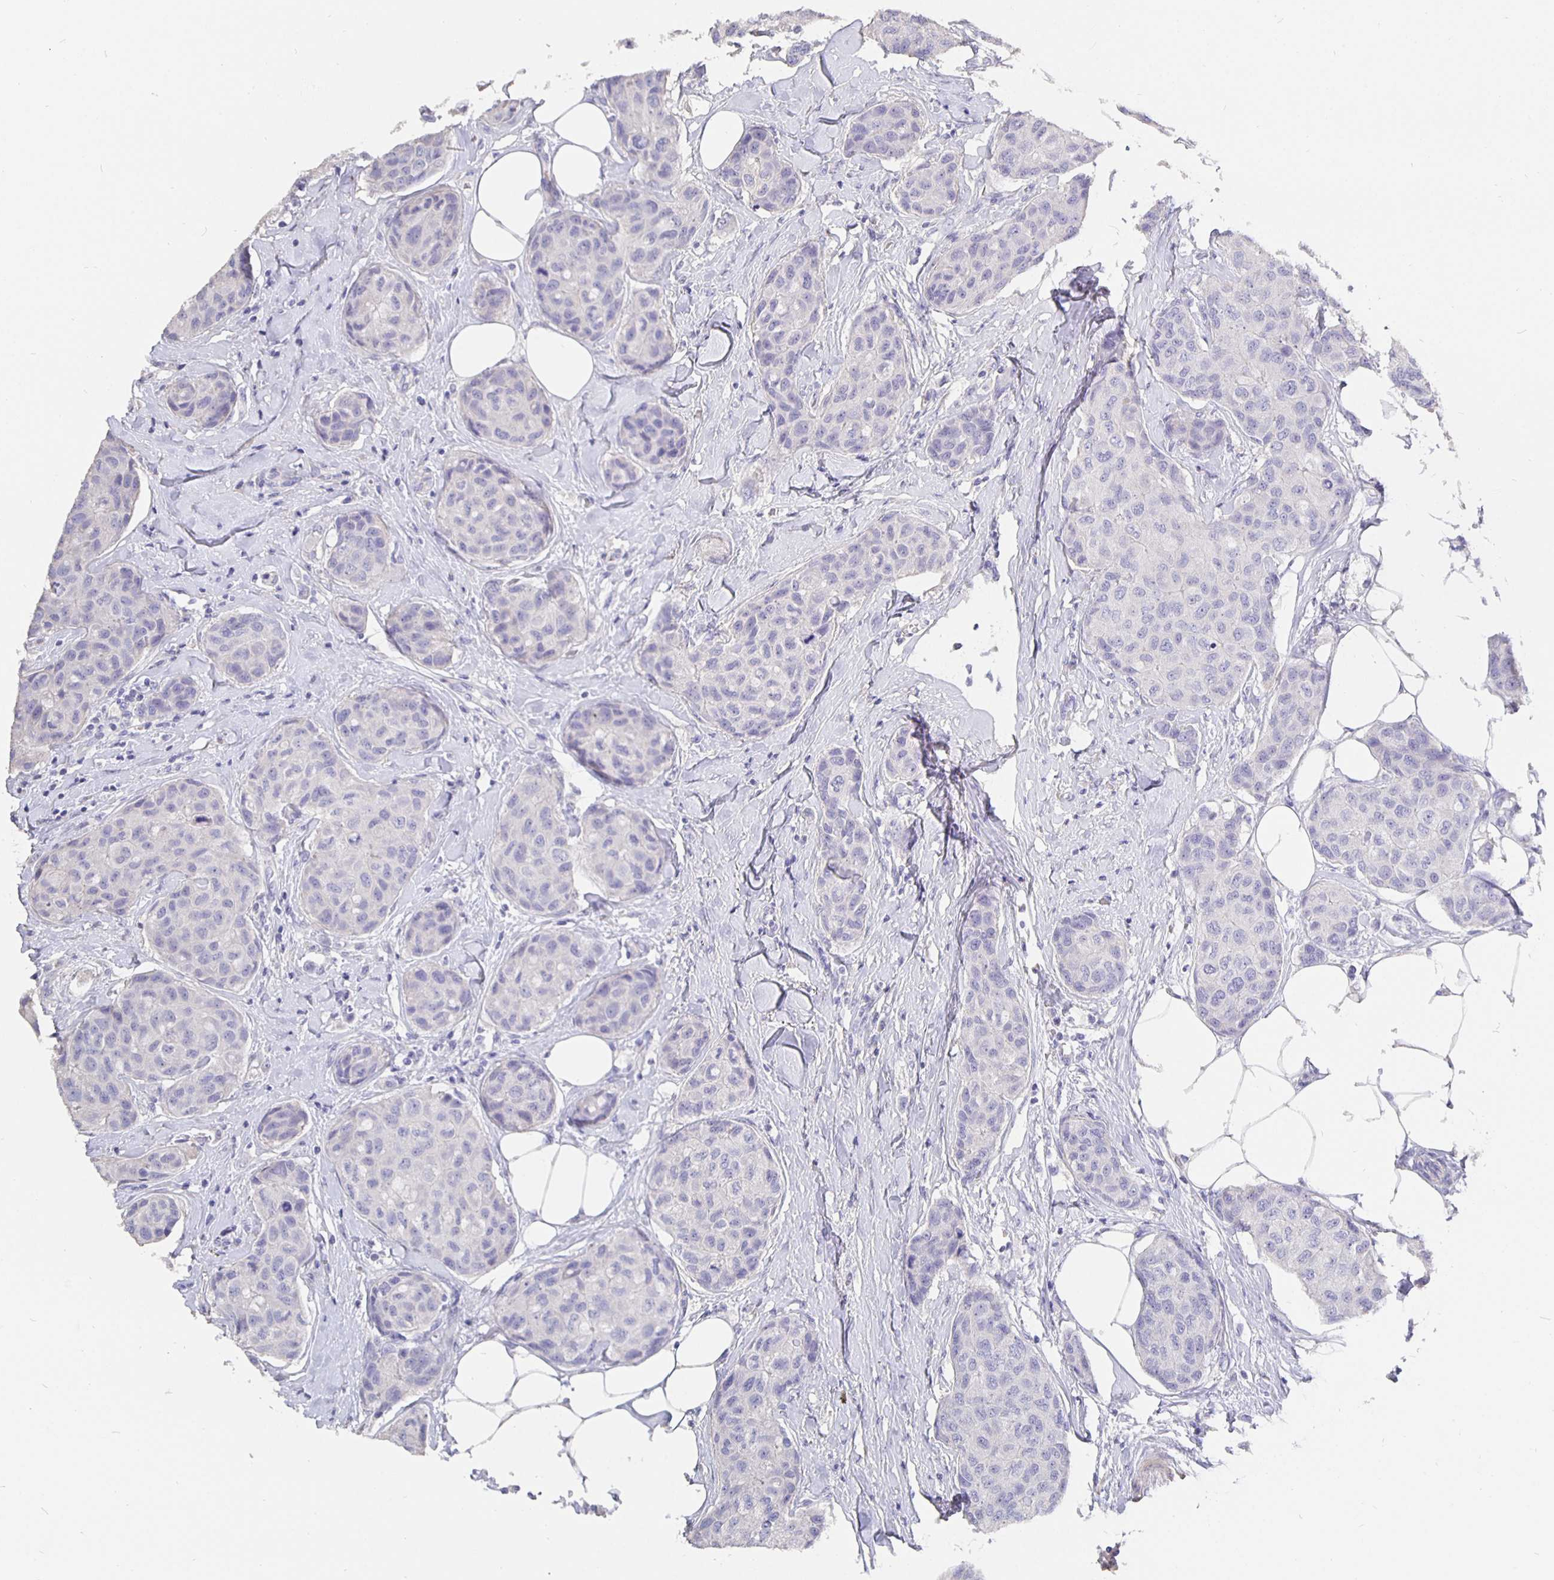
{"staining": {"intensity": "negative", "quantity": "none", "location": "none"}, "tissue": "breast cancer", "cell_type": "Tumor cells", "image_type": "cancer", "snomed": [{"axis": "morphology", "description": "Duct carcinoma"}, {"axis": "topography", "description": "Breast"}], "caption": "An image of human intraductal carcinoma (breast) is negative for staining in tumor cells.", "gene": "CFAP74", "patient": {"sex": "female", "age": 80}}